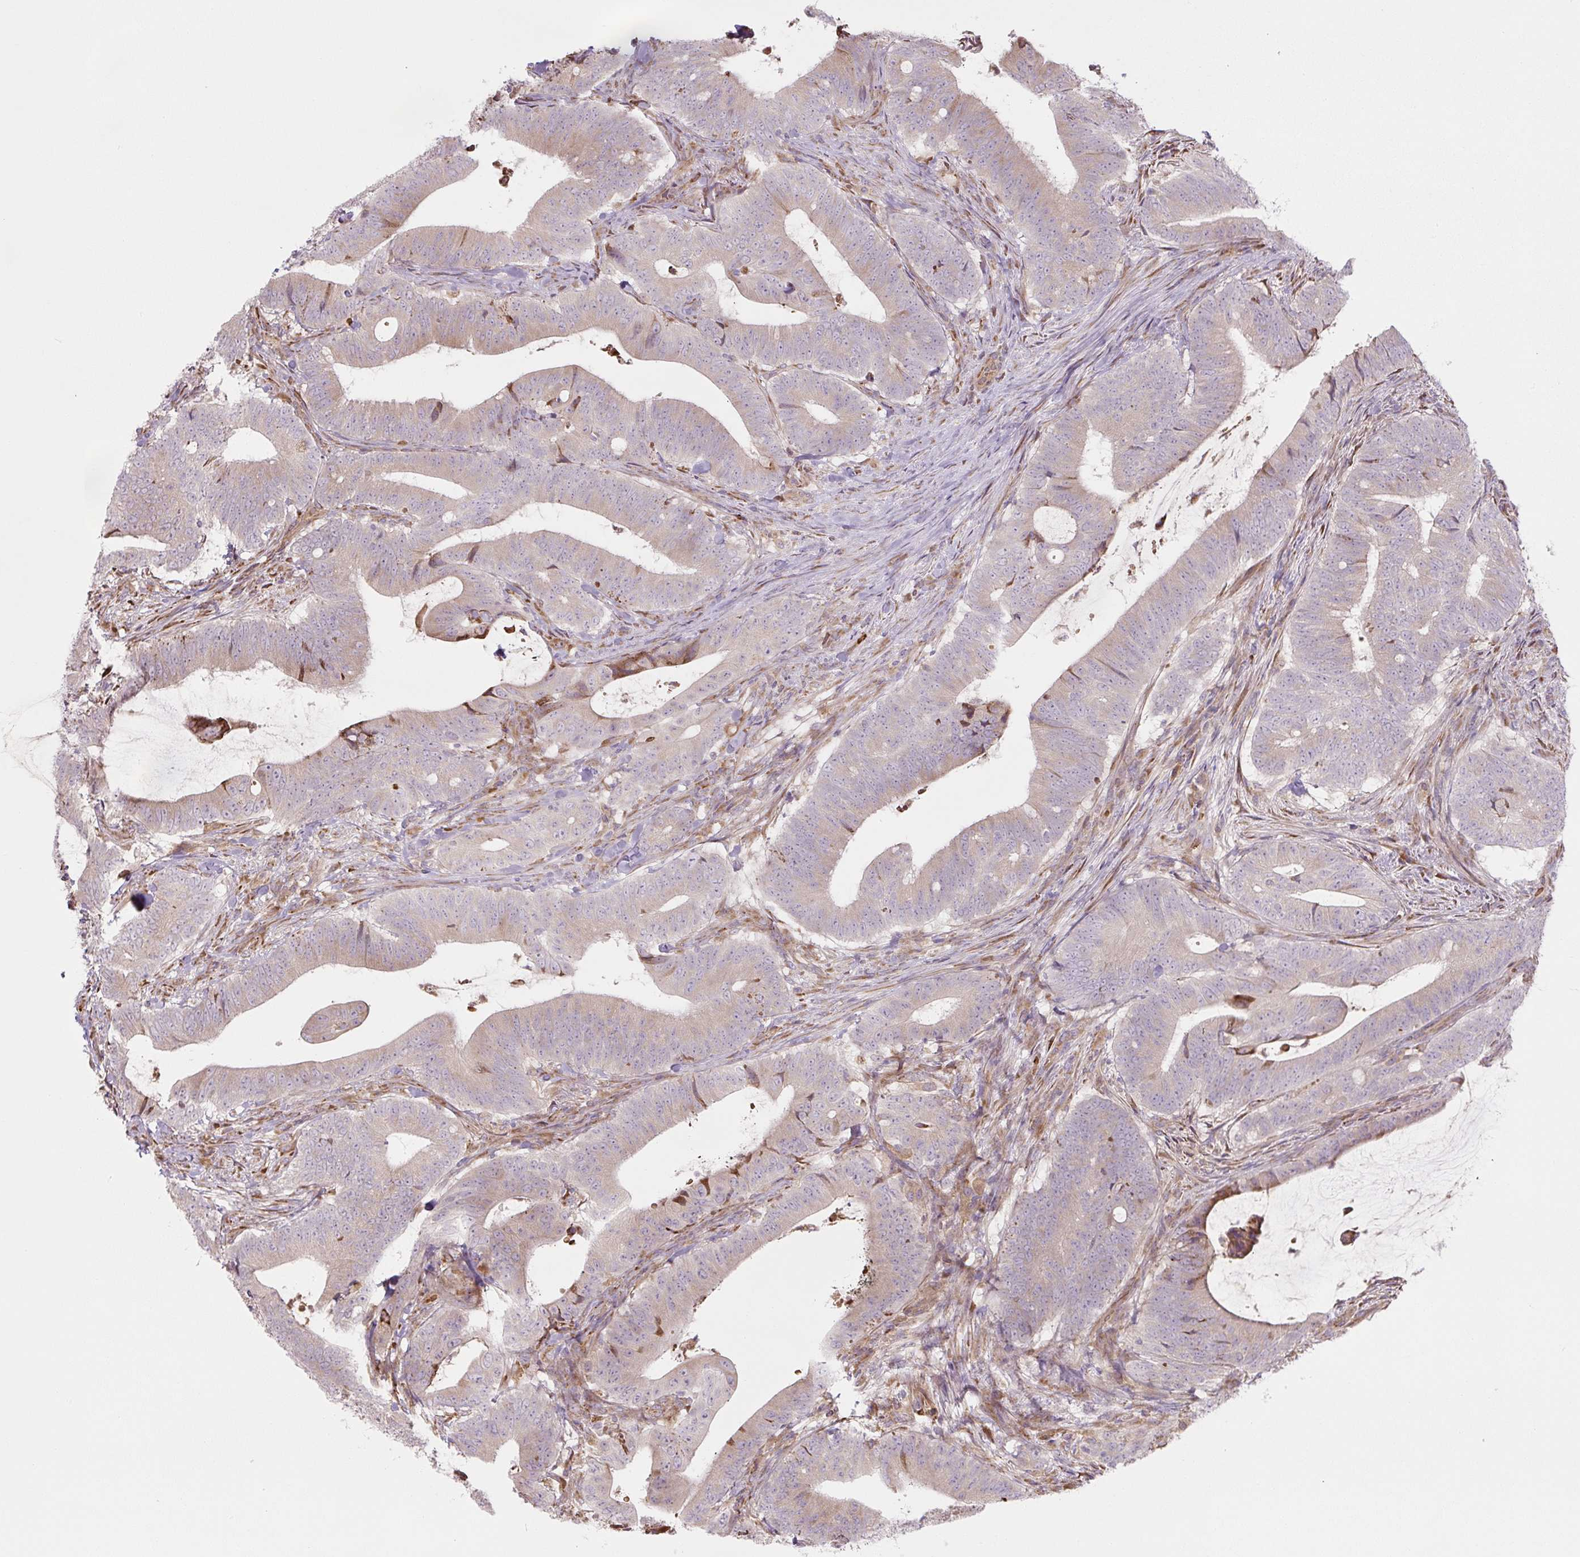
{"staining": {"intensity": "weak", "quantity": "25%-75%", "location": "cytoplasmic/membranous"}, "tissue": "colorectal cancer", "cell_type": "Tumor cells", "image_type": "cancer", "snomed": [{"axis": "morphology", "description": "Adenocarcinoma, NOS"}, {"axis": "topography", "description": "Colon"}], "caption": "Colorectal cancer was stained to show a protein in brown. There is low levels of weak cytoplasmic/membranous positivity in approximately 25%-75% of tumor cells.", "gene": "RASA1", "patient": {"sex": "female", "age": 43}}